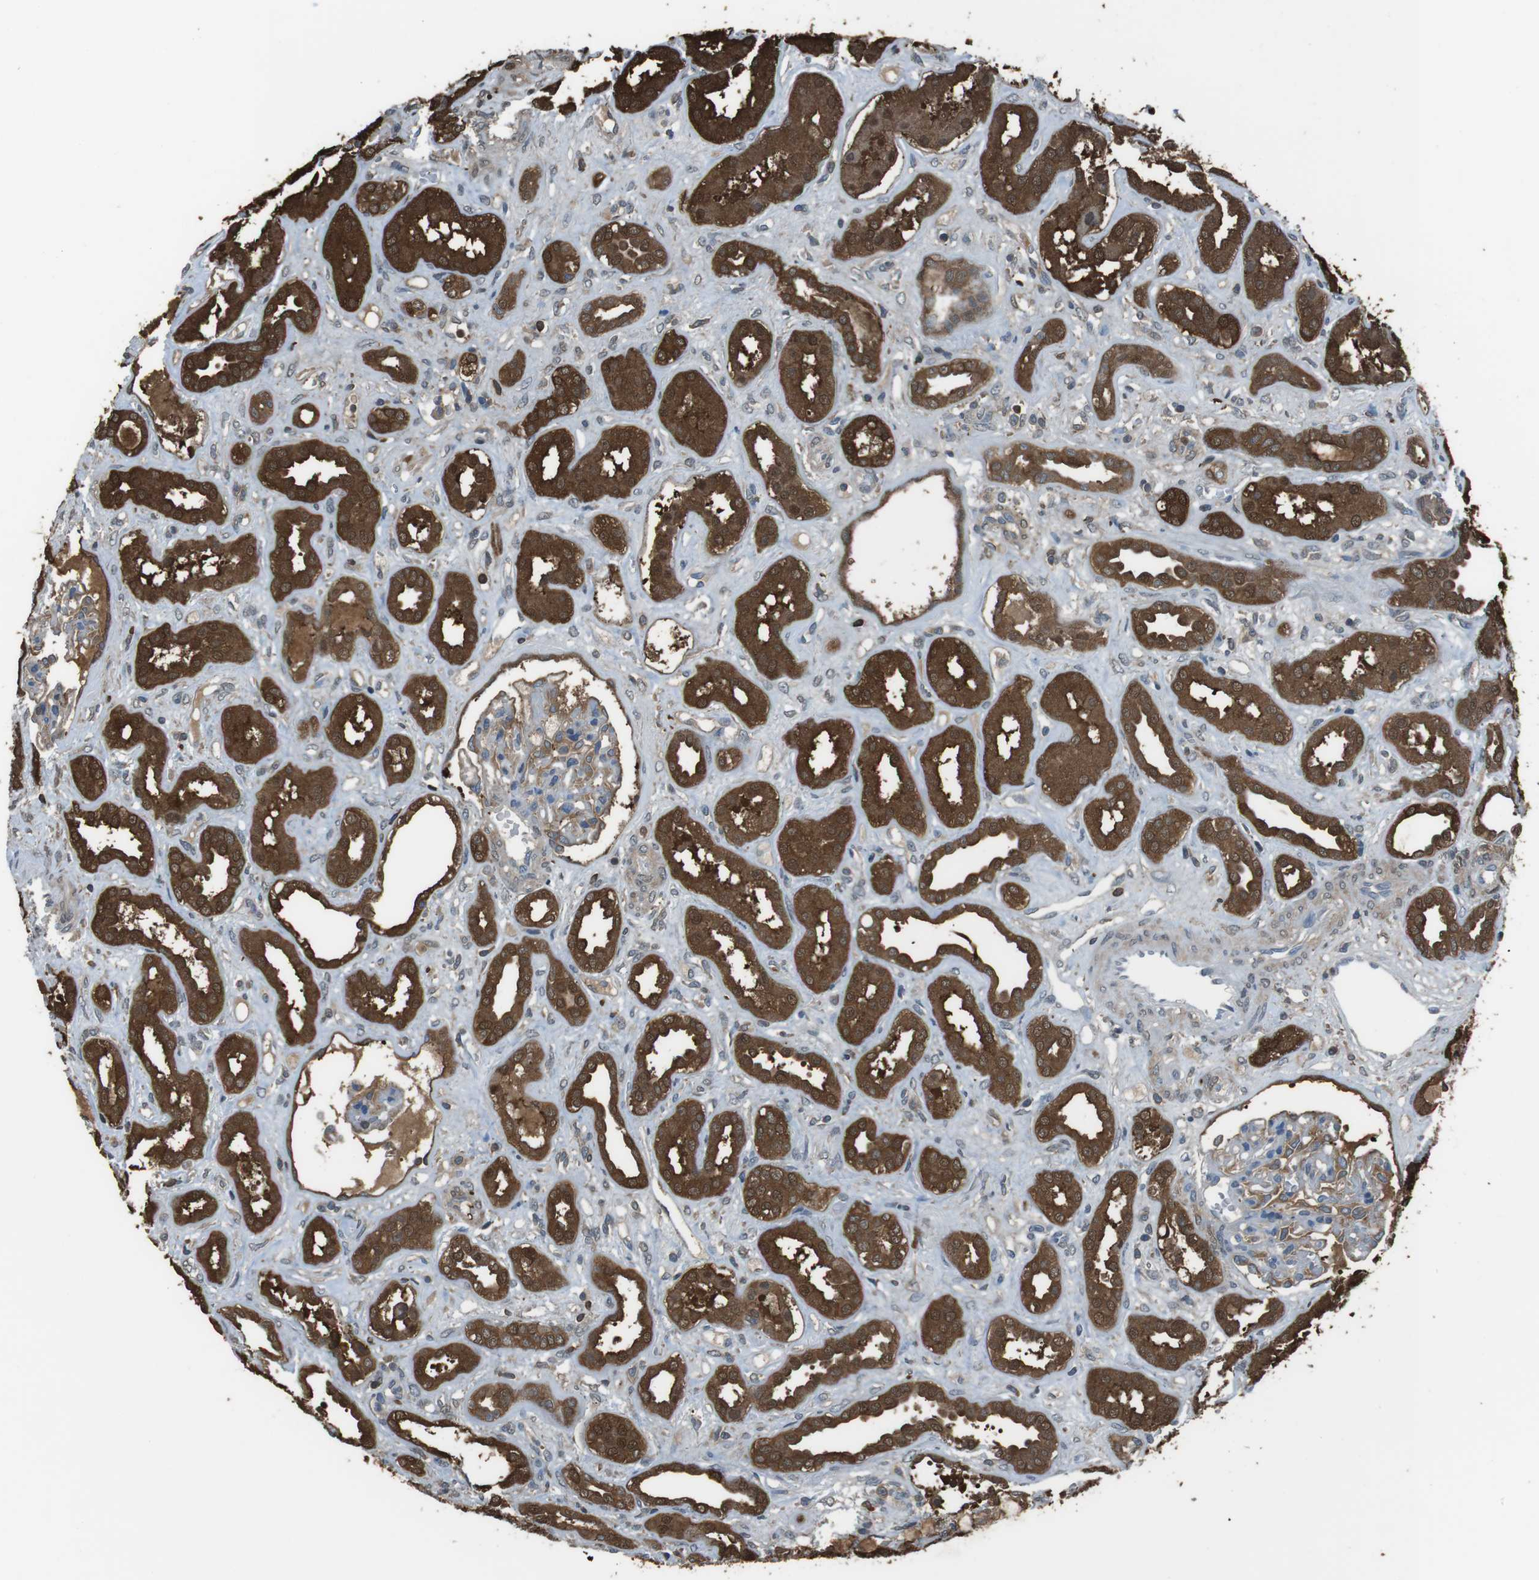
{"staining": {"intensity": "strong", "quantity": "<25%", "location": "cytoplasmic/membranous"}, "tissue": "kidney", "cell_type": "Cells in glomeruli", "image_type": "normal", "snomed": [{"axis": "morphology", "description": "Normal tissue, NOS"}, {"axis": "topography", "description": "Kidney"}], "caption": "This micrograph demonstrates immunohistochemistry staining of normal human kidney, with medium strong cytoplasmic/membranous staining in approximately <25% of cells in glomeruli.", "gene": "TWSG1", "patient": {"sex": "male", "age": 59}}